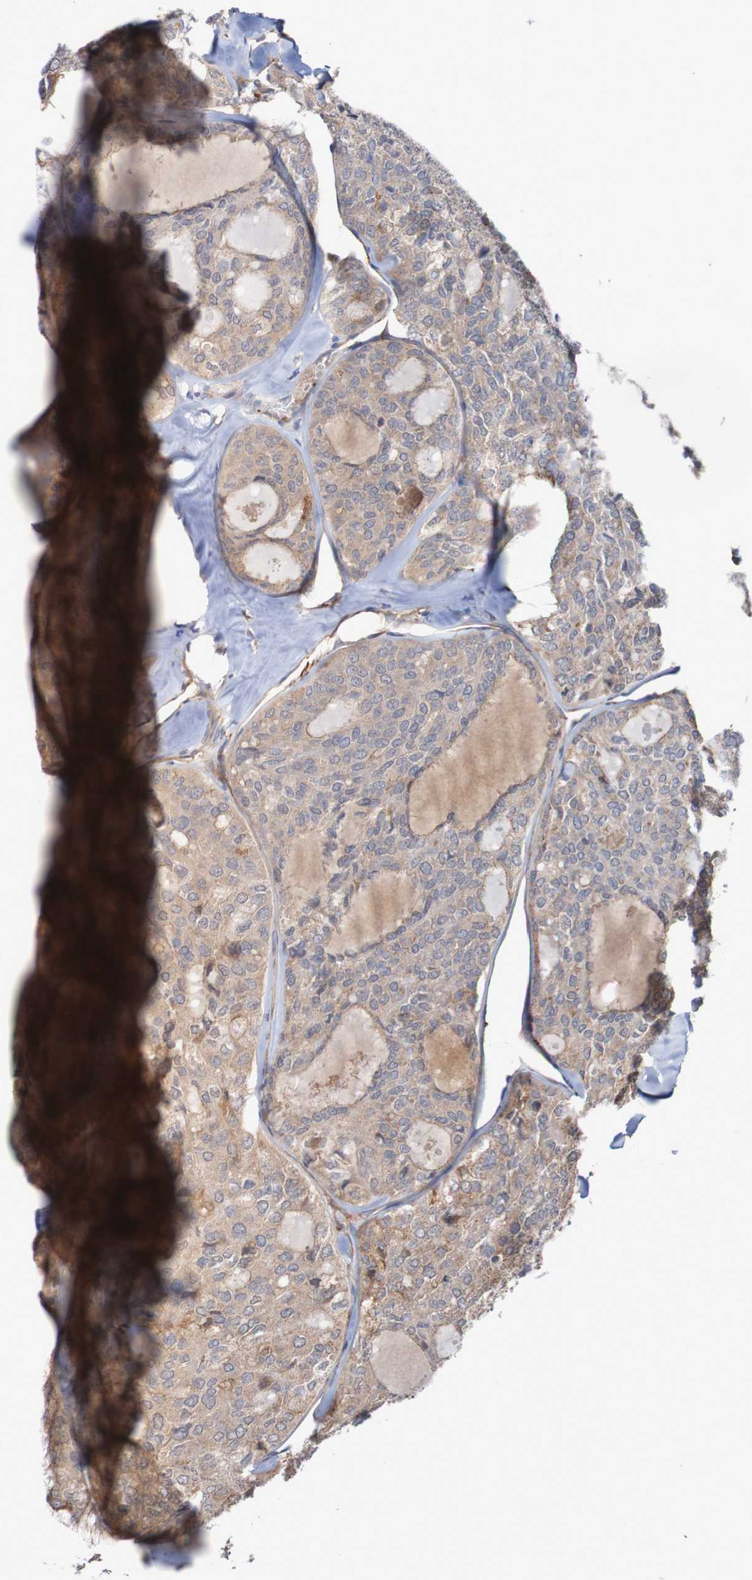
{"staining": {"intensity": "weak", "quantity": ">75%", "location": "cytoplasmic/membranous"}, "tissue": "thyroid cancer", "cell_type": "Tumor cells", "image_type": "cancer", "snomed": [{"axis": "morphology", "description": "Follicular adenoma carcinoma, NOS"}, {"axis": "topography", "description": "Thyroid gland"}], "caption": "A photomicrograph of thyroid cancer stained for a protein displays weak cytoplasmic/membranous brown staining in tumor cells.", "gene": "ST8SIA6", "patient": {"sex": "male", "age": 75}}